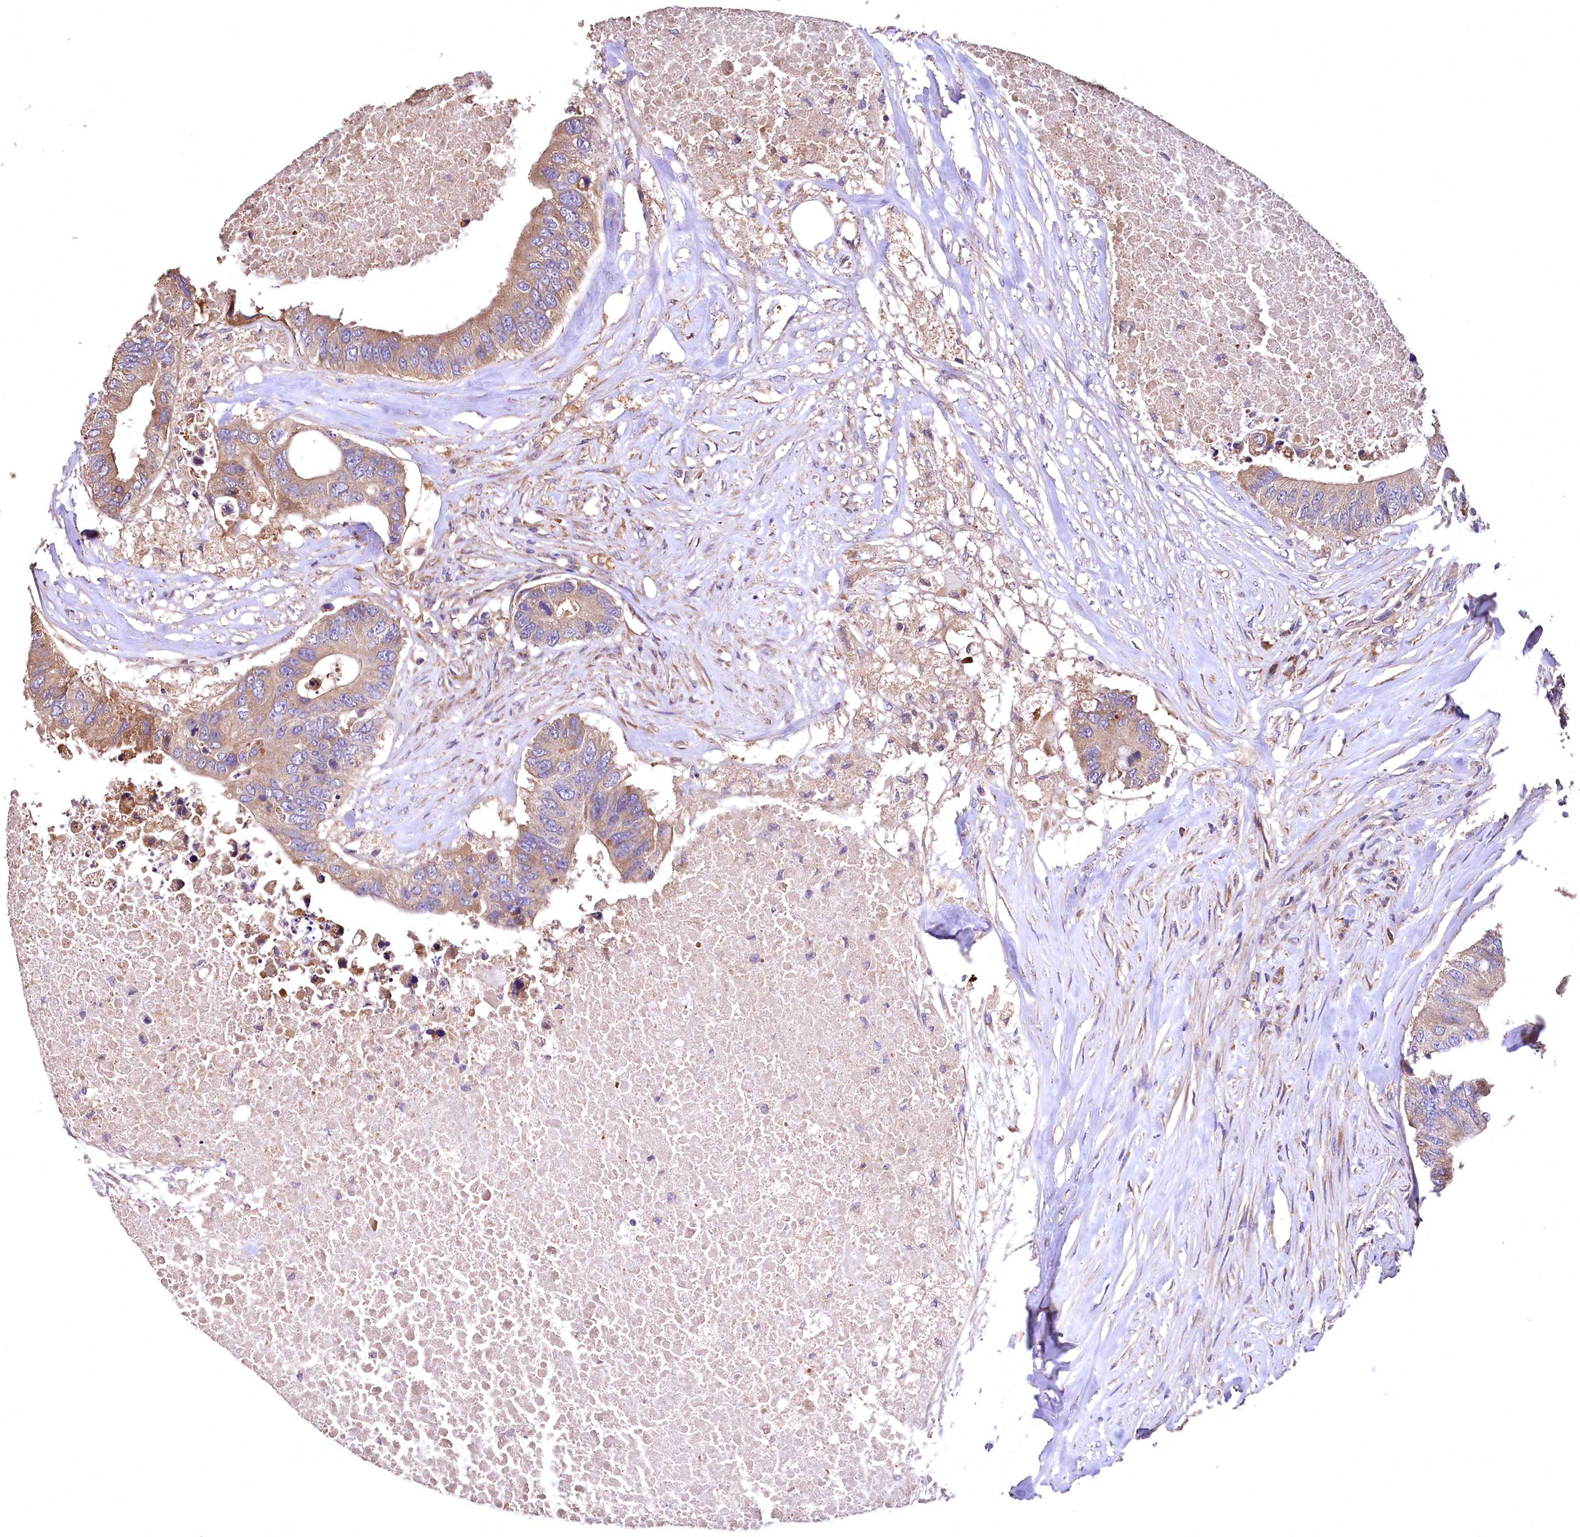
{"staining": {"intensity": "moderate", "quantity": ">75%", "location": "cytoplasmic/membranous"}, "tissue": "colorectal cancer", "cell_type": "Tumor cells", "image_type": "cancer", "snomed": [{"axis": "morphology", "description": "Adenocarcinoma, NOS"}, {"axis": "topography", "description": "Colon"}], "caption": "Immunohistochemical staining of human colorectal adenocarcinoma exhibits medium levels of moderate cytoplasmic/membranous positivity in about >75% of tumor cells.", "gene": "RASSF1", "patient": {"sex": "male", "age": 71}}